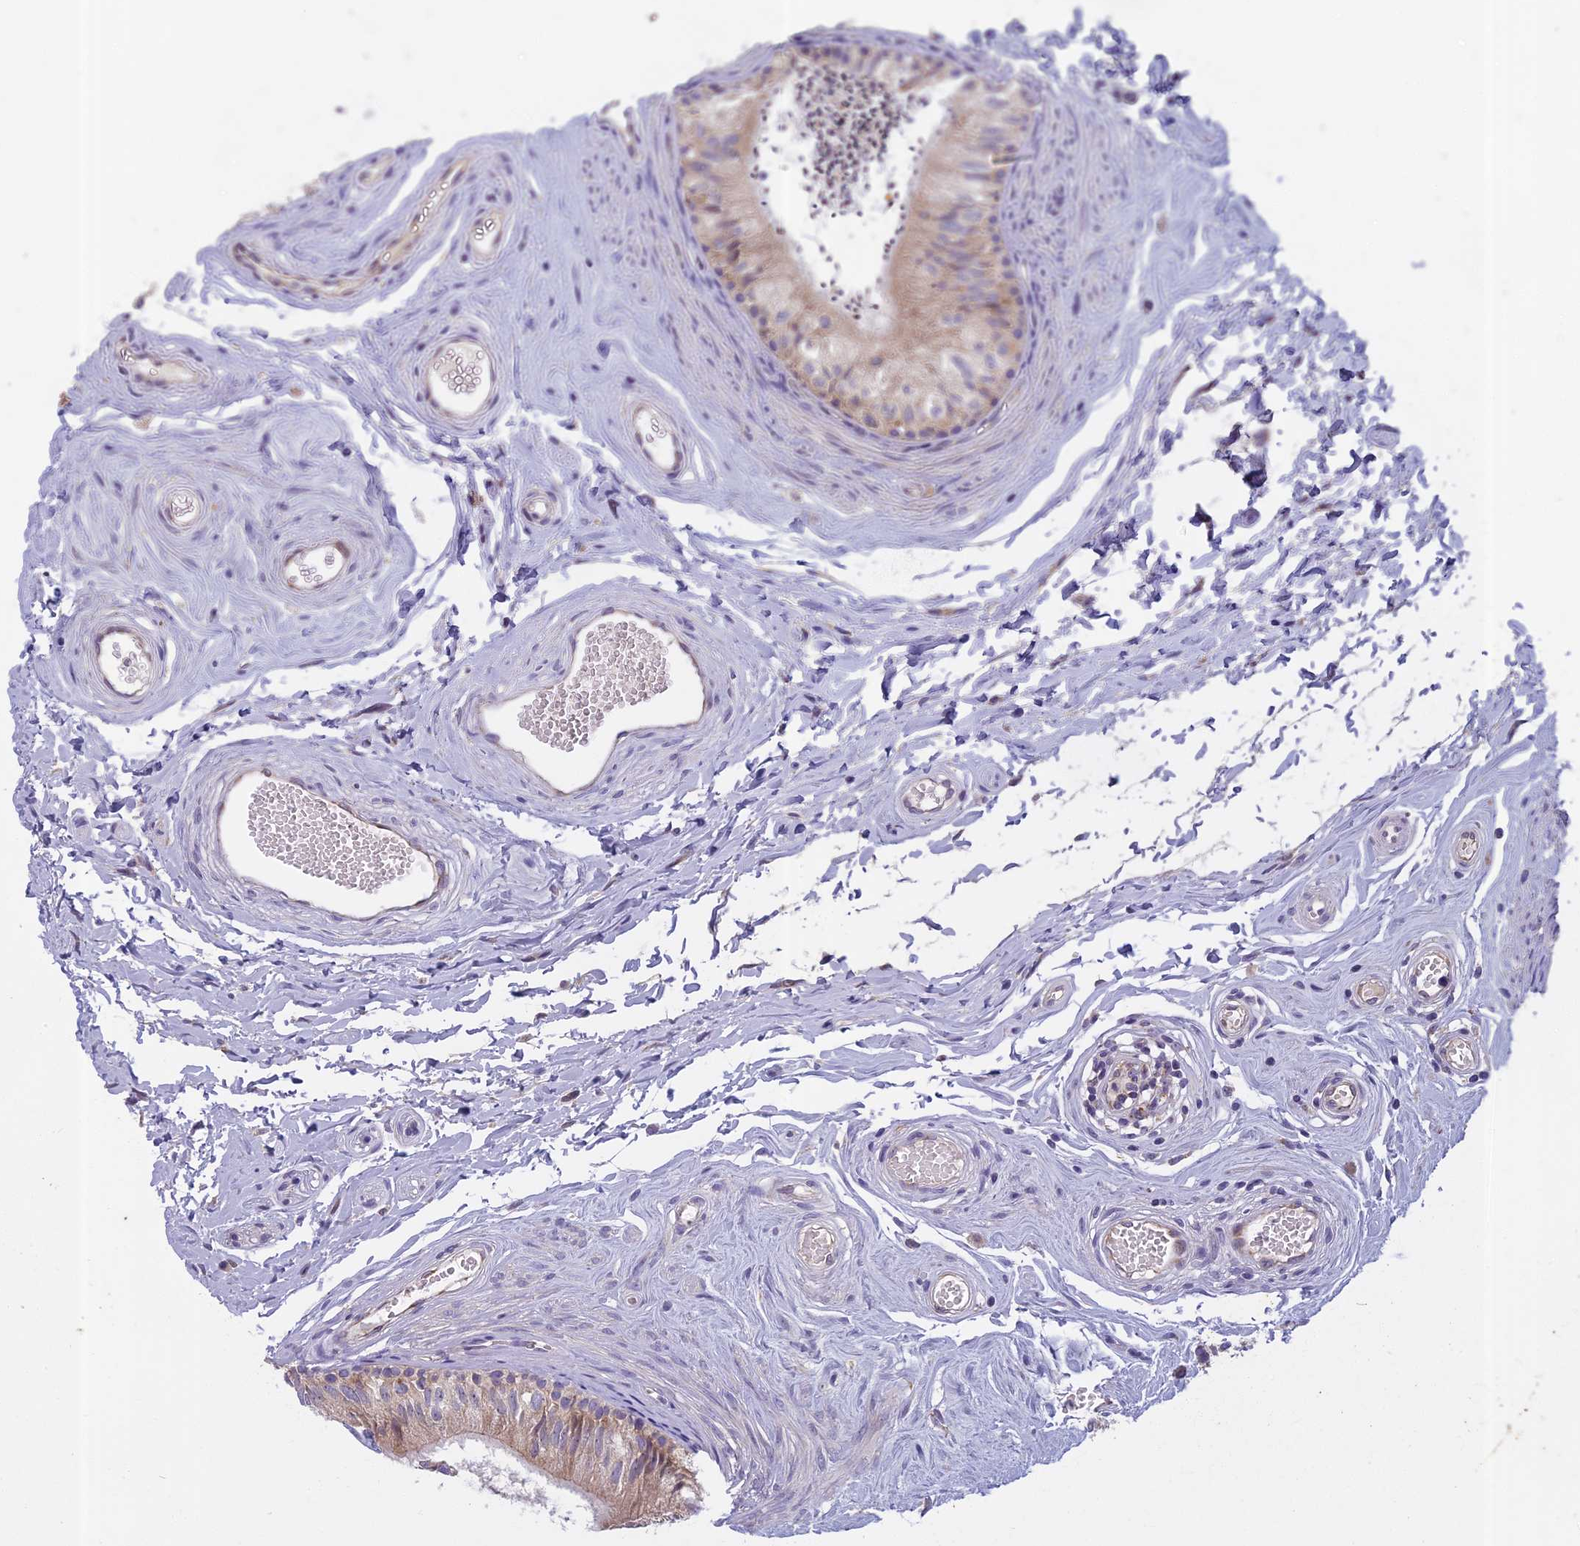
{"staining": {"intensity": "moderate", "quantity": "25%-75%", "location": "cytoplasmic/membranous"}, "tissue": "epididymis", "cell_type": "Glandular cells", "image_type": "normal", "snomed": [{"axis": "morphology", "description": "Normal tissue, NOS"}, {"axis": "topography", "description": "Epididymis"}], "caption": "Immunohistochemical staining of unremarkable human epididymis shows moderate cytoplasmic/membranous protein staining in about 25%-75% of glandular cells.", "gene": "SEMA7A", "patient": {"sex": "male", "age": 56}}